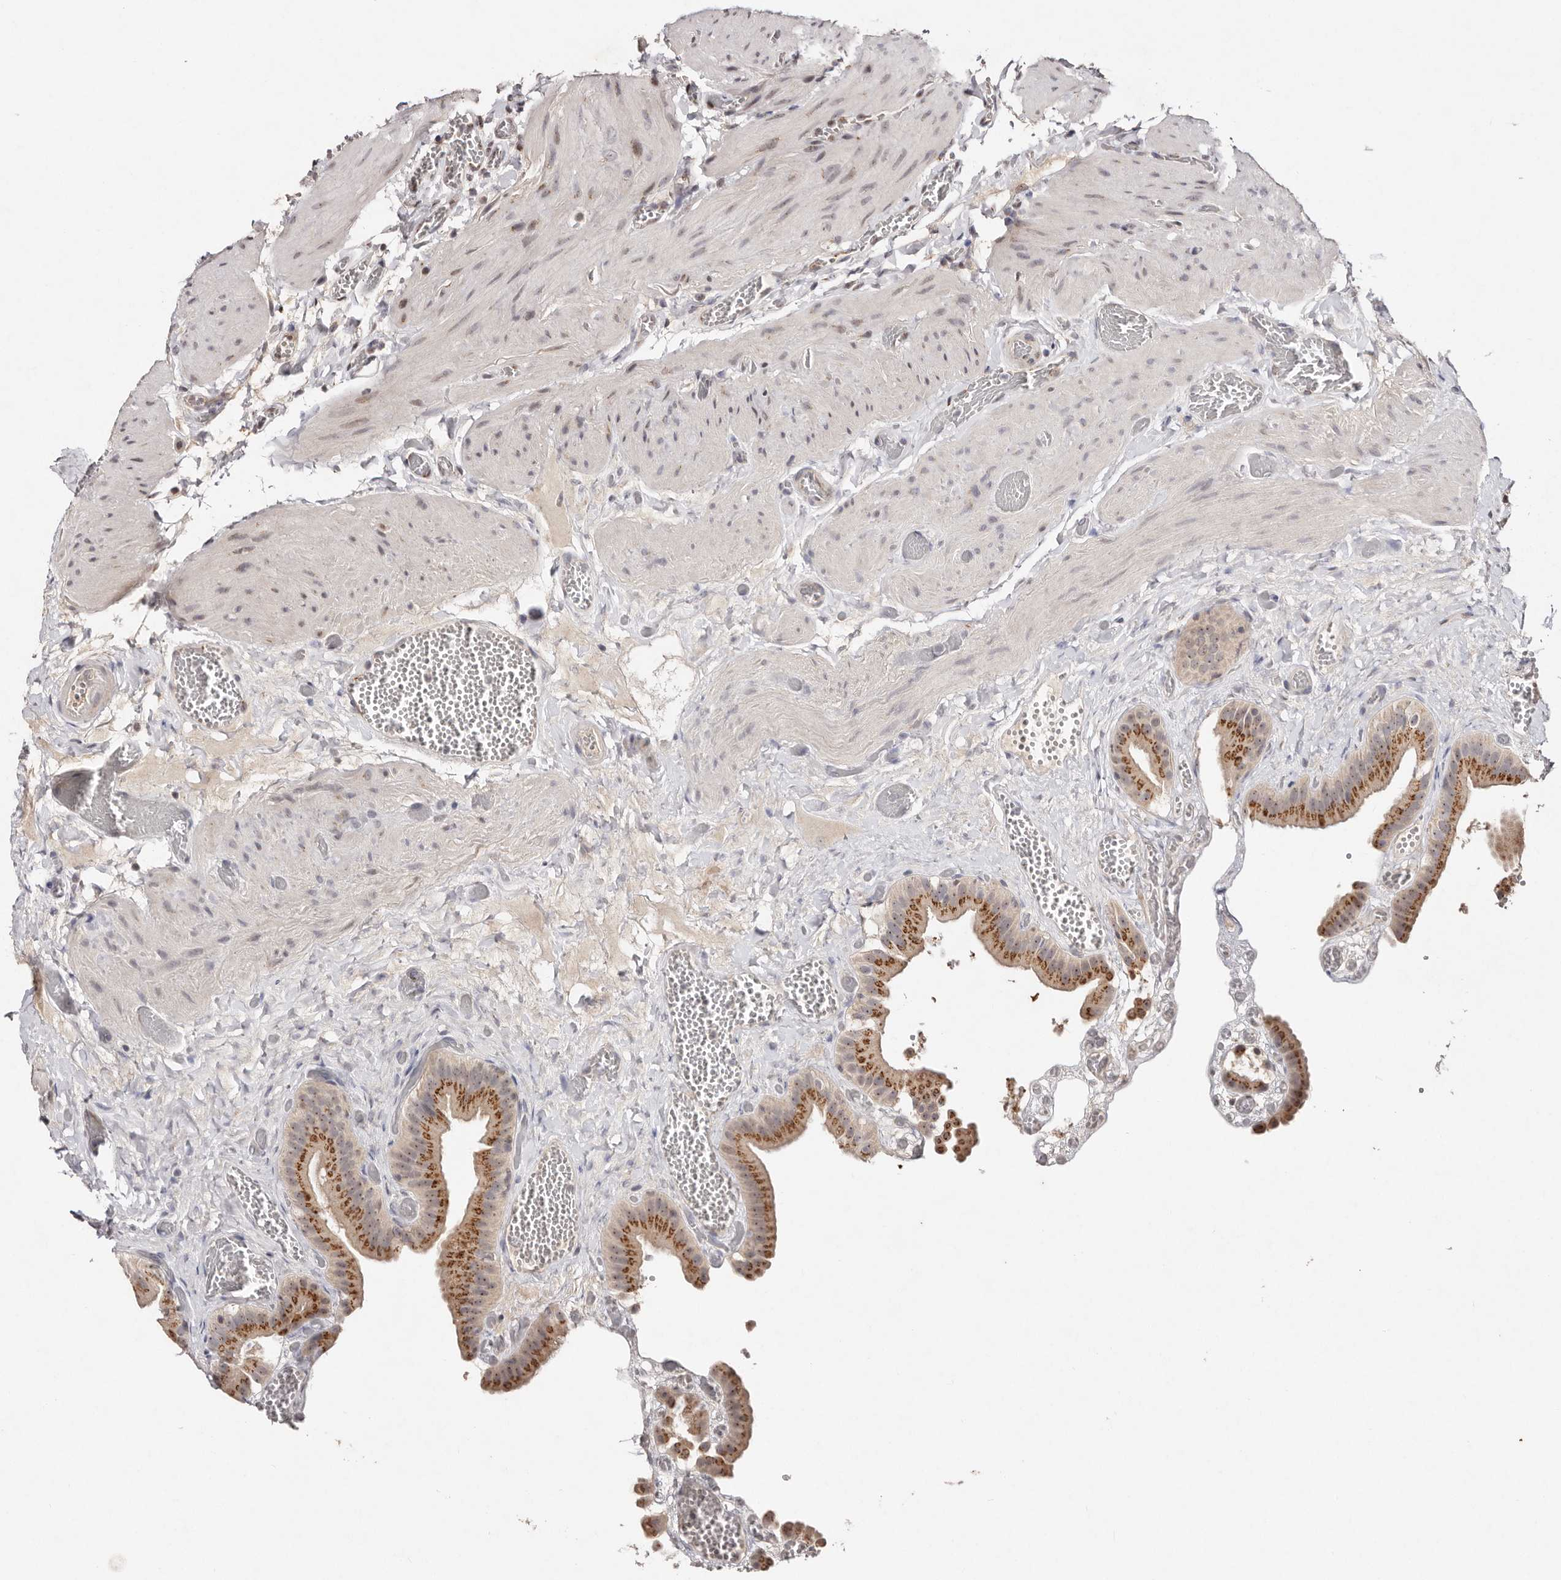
{"staining": {"intensity": "moderate", "quantity": ">75%", "location": "cytoplasmic/membranous"}, "tissue": "gallbladder", "cell_type": "Glandular cells", "image_type": "normal", "snomed": [{"axis": "morphology", "description": "Normal tissue, NOS"}, {"axis": "topography", "description": "Gallbladder"}], "caption": "A photomicrograph of gallbladder stained for a protein displays moderate cytoplasmic/membranous brown staining in glandular cells. Using DAB (brown) and hematoxylin (blue) stains, captured at high magnification using brightfield microscopy.", "gene": "KLF7", "patient": {"sex": "female", "age": 64}}